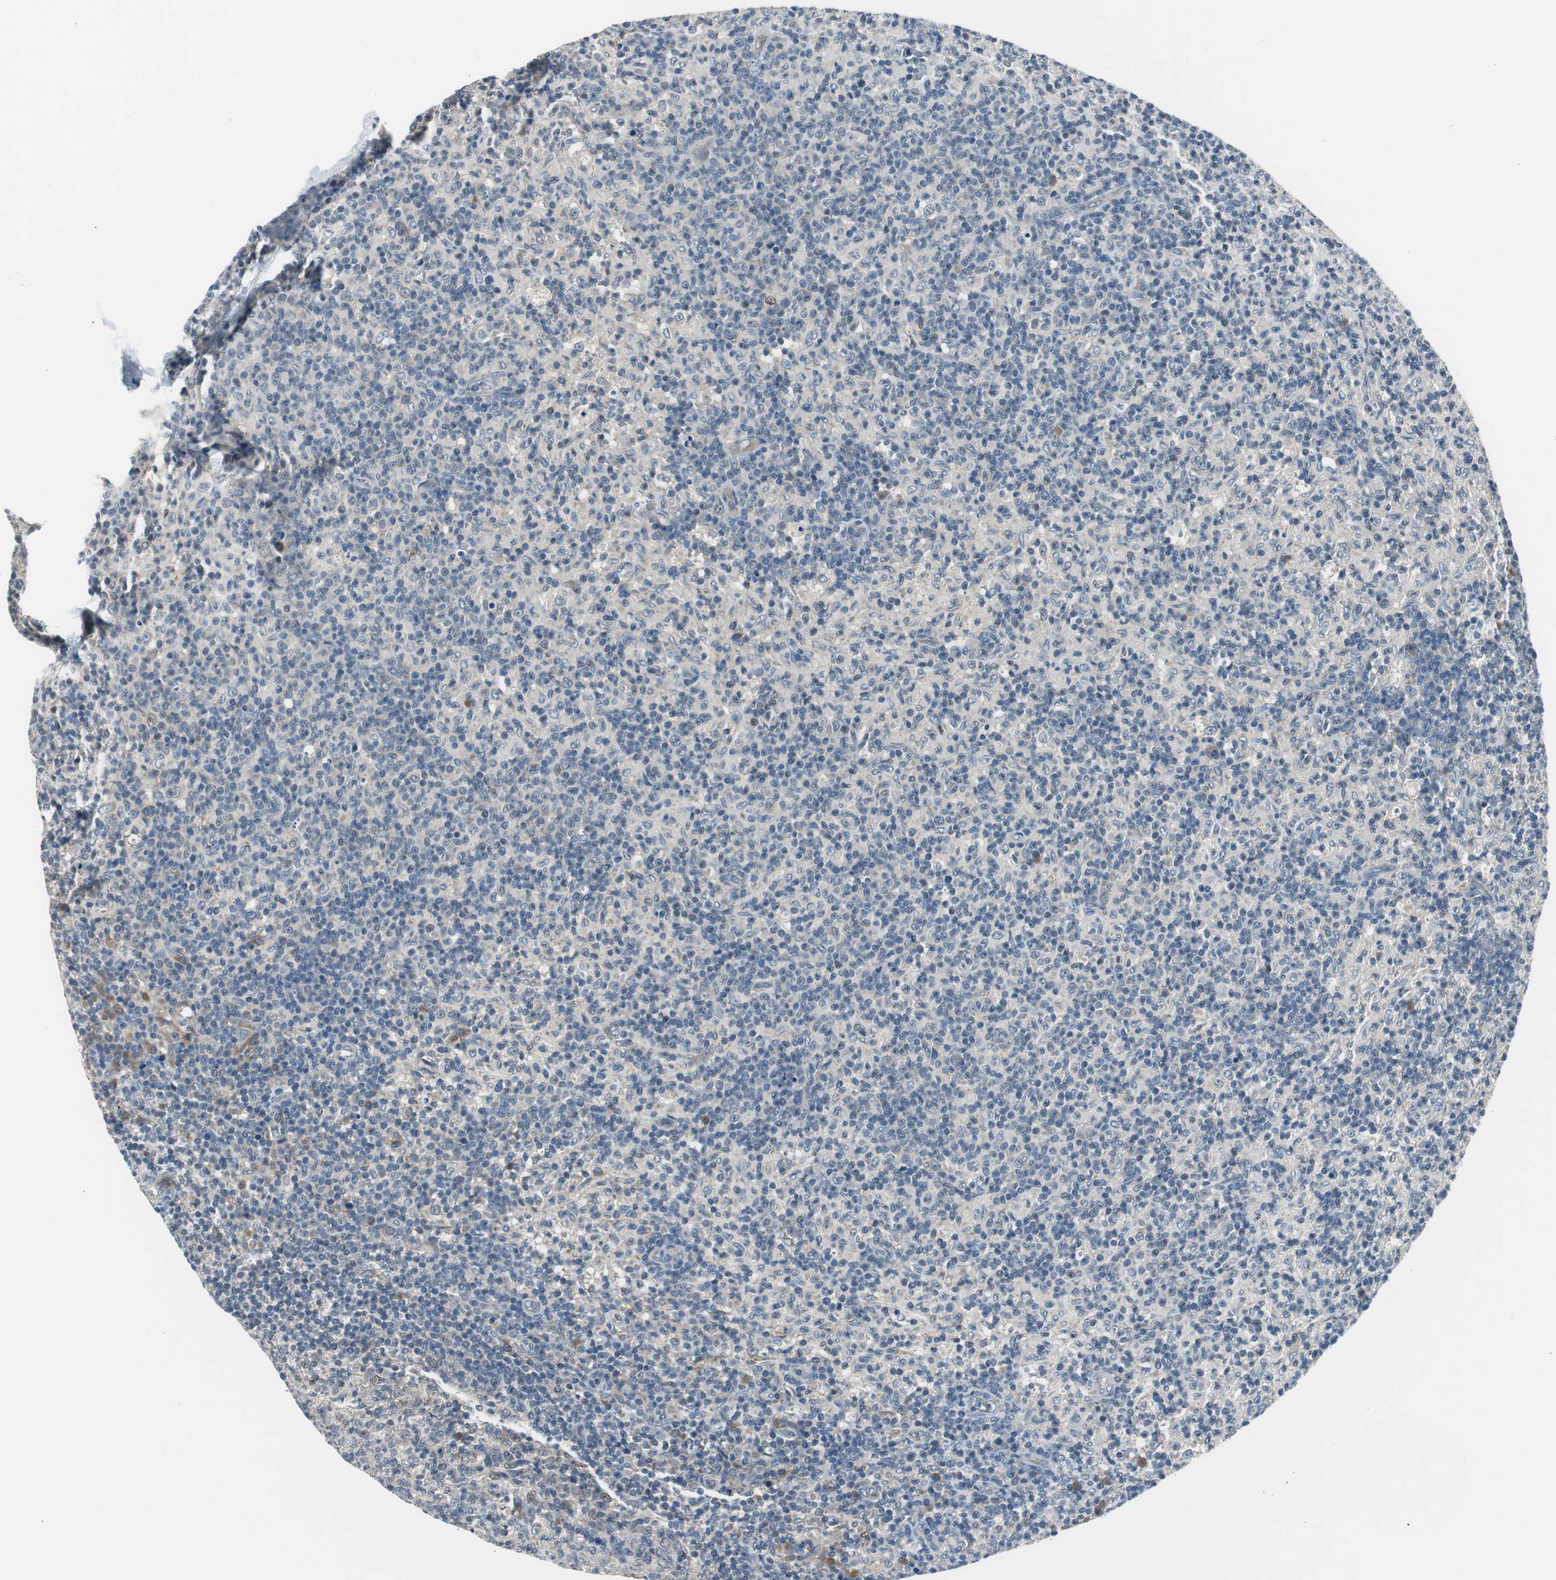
{"staining": {"intensity": "weak", "quantity": "<25%", "location": "cytoplasmic/membranous"}, "tissue": "lymph node", "cell_type": "Germinal center cells", "image_type": "normal", "snomed": [{"axis": "morphology", "description": "Normal tissue, NOS"}, {"axis": "morphology", "description": "Inflammation, NOS"}, {"axis": "topography", "description": "Lymph node"}], "caption": "Human lymph node stained for a protein using immunohistochemistry exhibits no staining in germinal center cells.", "gene": "PLAA", "patient": {"sex": "male", "age": 55}}